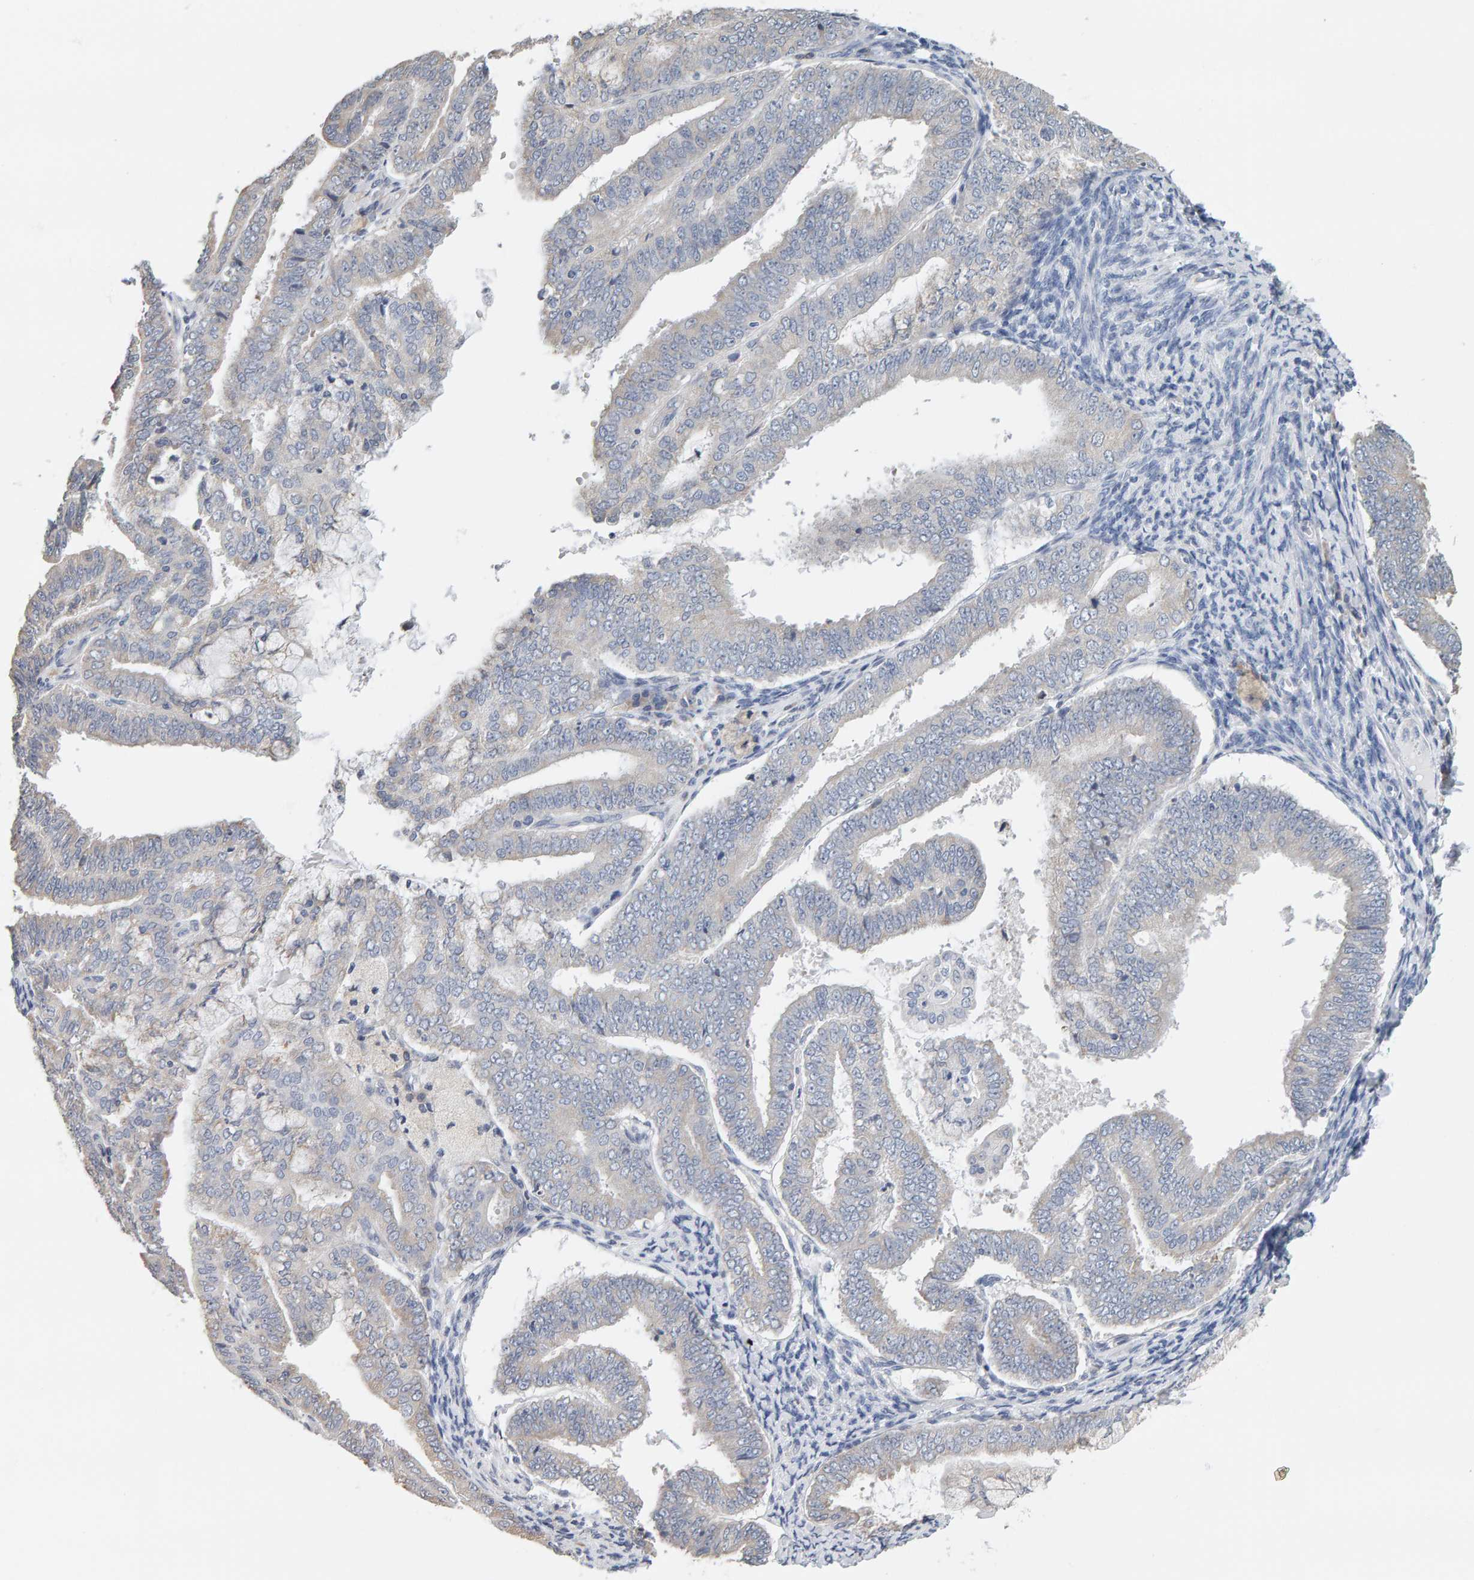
{"staining": {"intensity": "negative", "quantity": "none", "location": "none"}, "tissue": "endometrial cancer", "cell_type": "Tumor cells", "image_type": "cancer", "snomed": [{"axis": "morphology", "description": "Adenocarcinoma, NOS"}, {"axis": "topography", "description": "Endometrium"}], "caption": "Immunohistochemical staining of endometrial cancer (adenocarcinoma) reveals no significant staining in tumor cells. The staining was performed using DAB to visualize the protein expression in brown, while the nuclei were stained in blue with hematoxylin (Magnification: 20x).", "gene": "ADHFE1", "patient": {"sex": "female", "age": 63}}